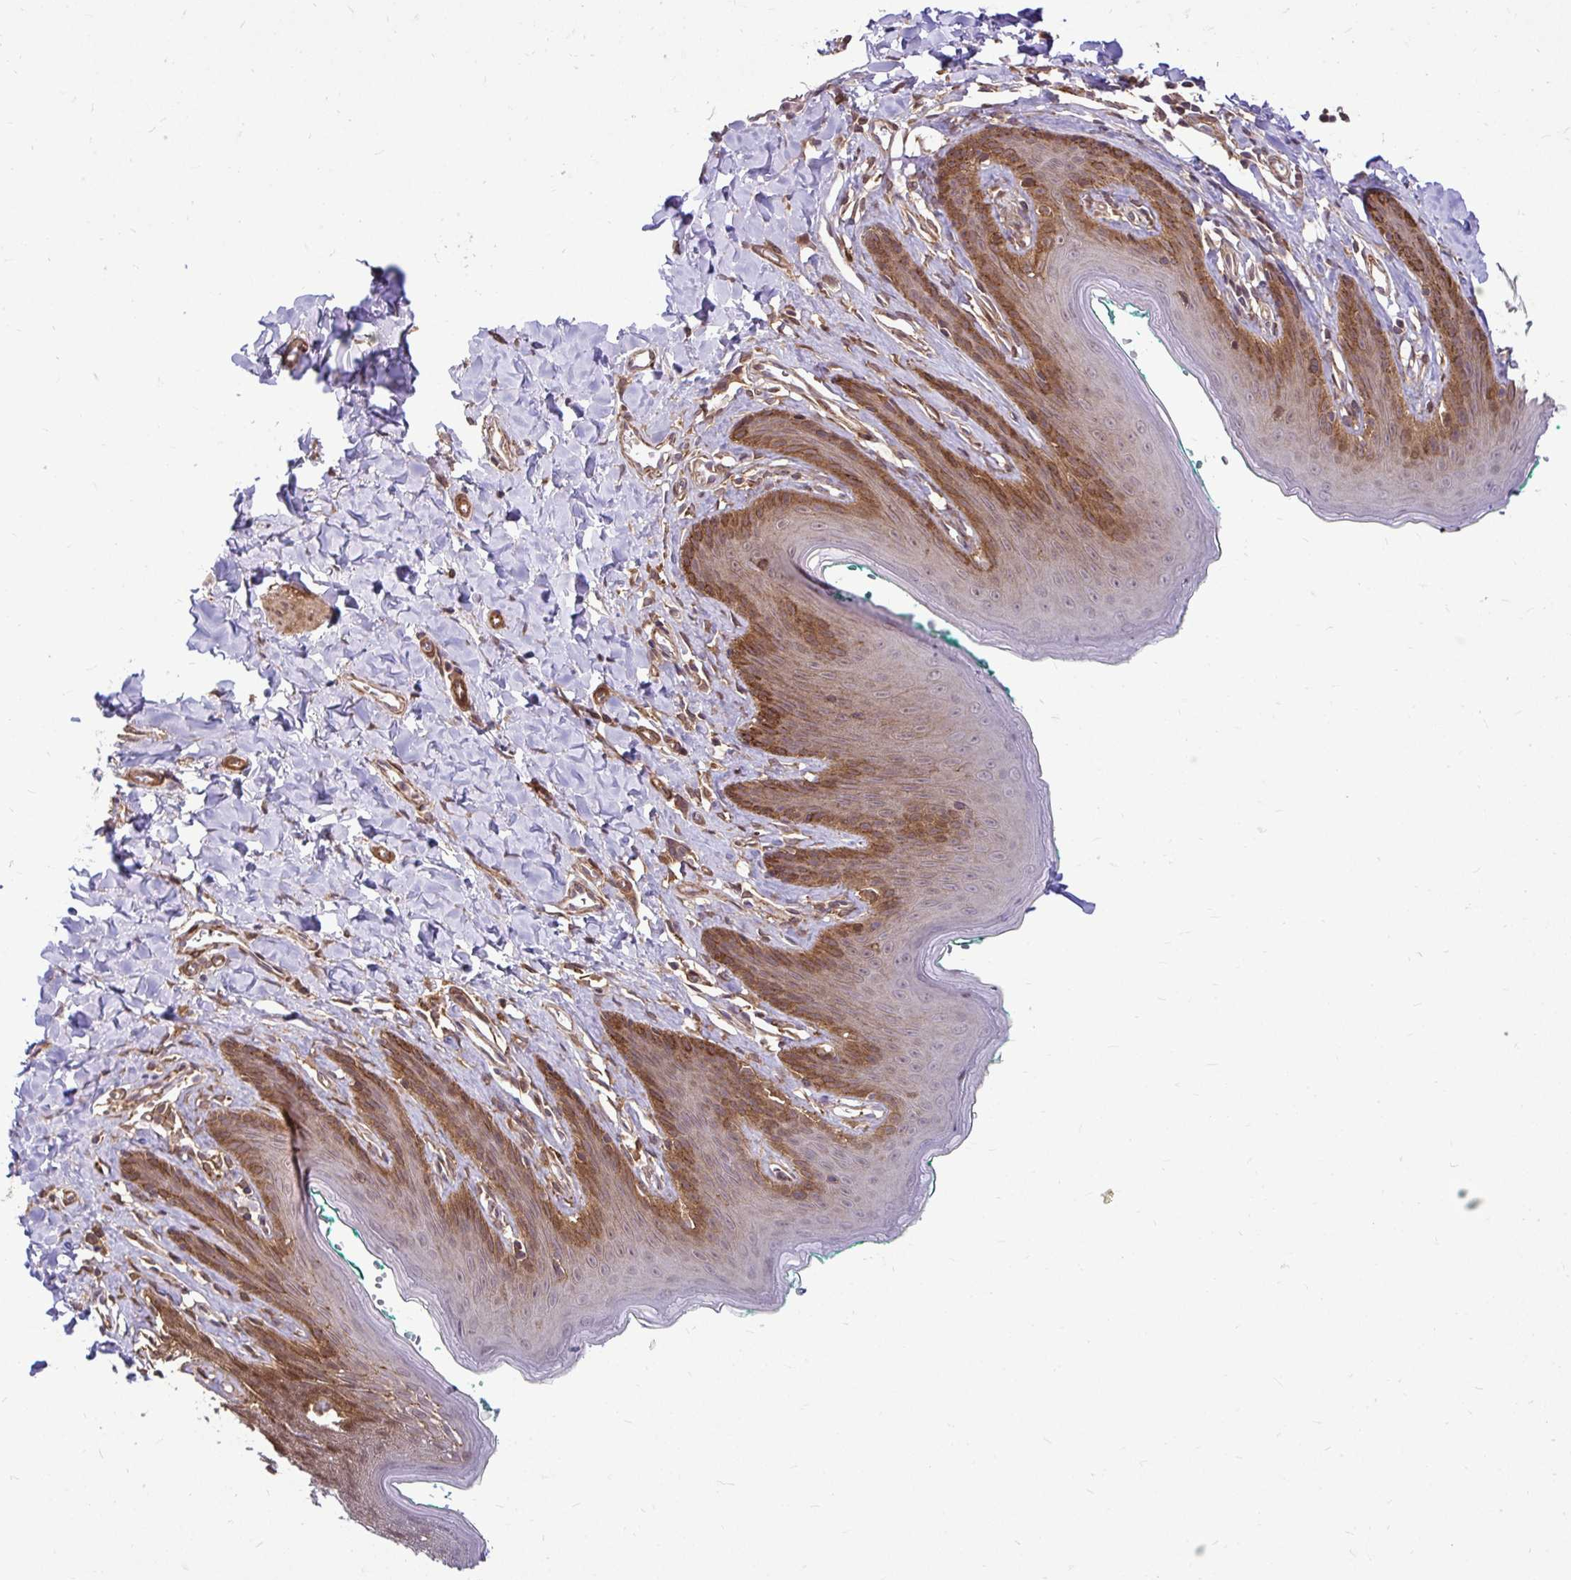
{"staining": {"intensity": "moderate", "quantity": "25%-75%", "location": "cytoplasmic/membranous,nuclear"}, "tissue": "skin", "cell_type": "Epidermal cells", "image_type": "normal", "snomed": [{"axis": "morphology", "description": "Normal tissue, NOS"}, {"axis": "topography", "description": "Vulva"}, {"axis": "topography", "description": "Peripheral nerve tissue"}], "caption": "Protein expression analysis of unremarkable human skin reveals moderate cytoplasmic/membranous,nuclear positivity in approximately 25%-75% of epidermal cells.", "gene": "TRIP6", "patient": {"sex": "female", "age": 66}}